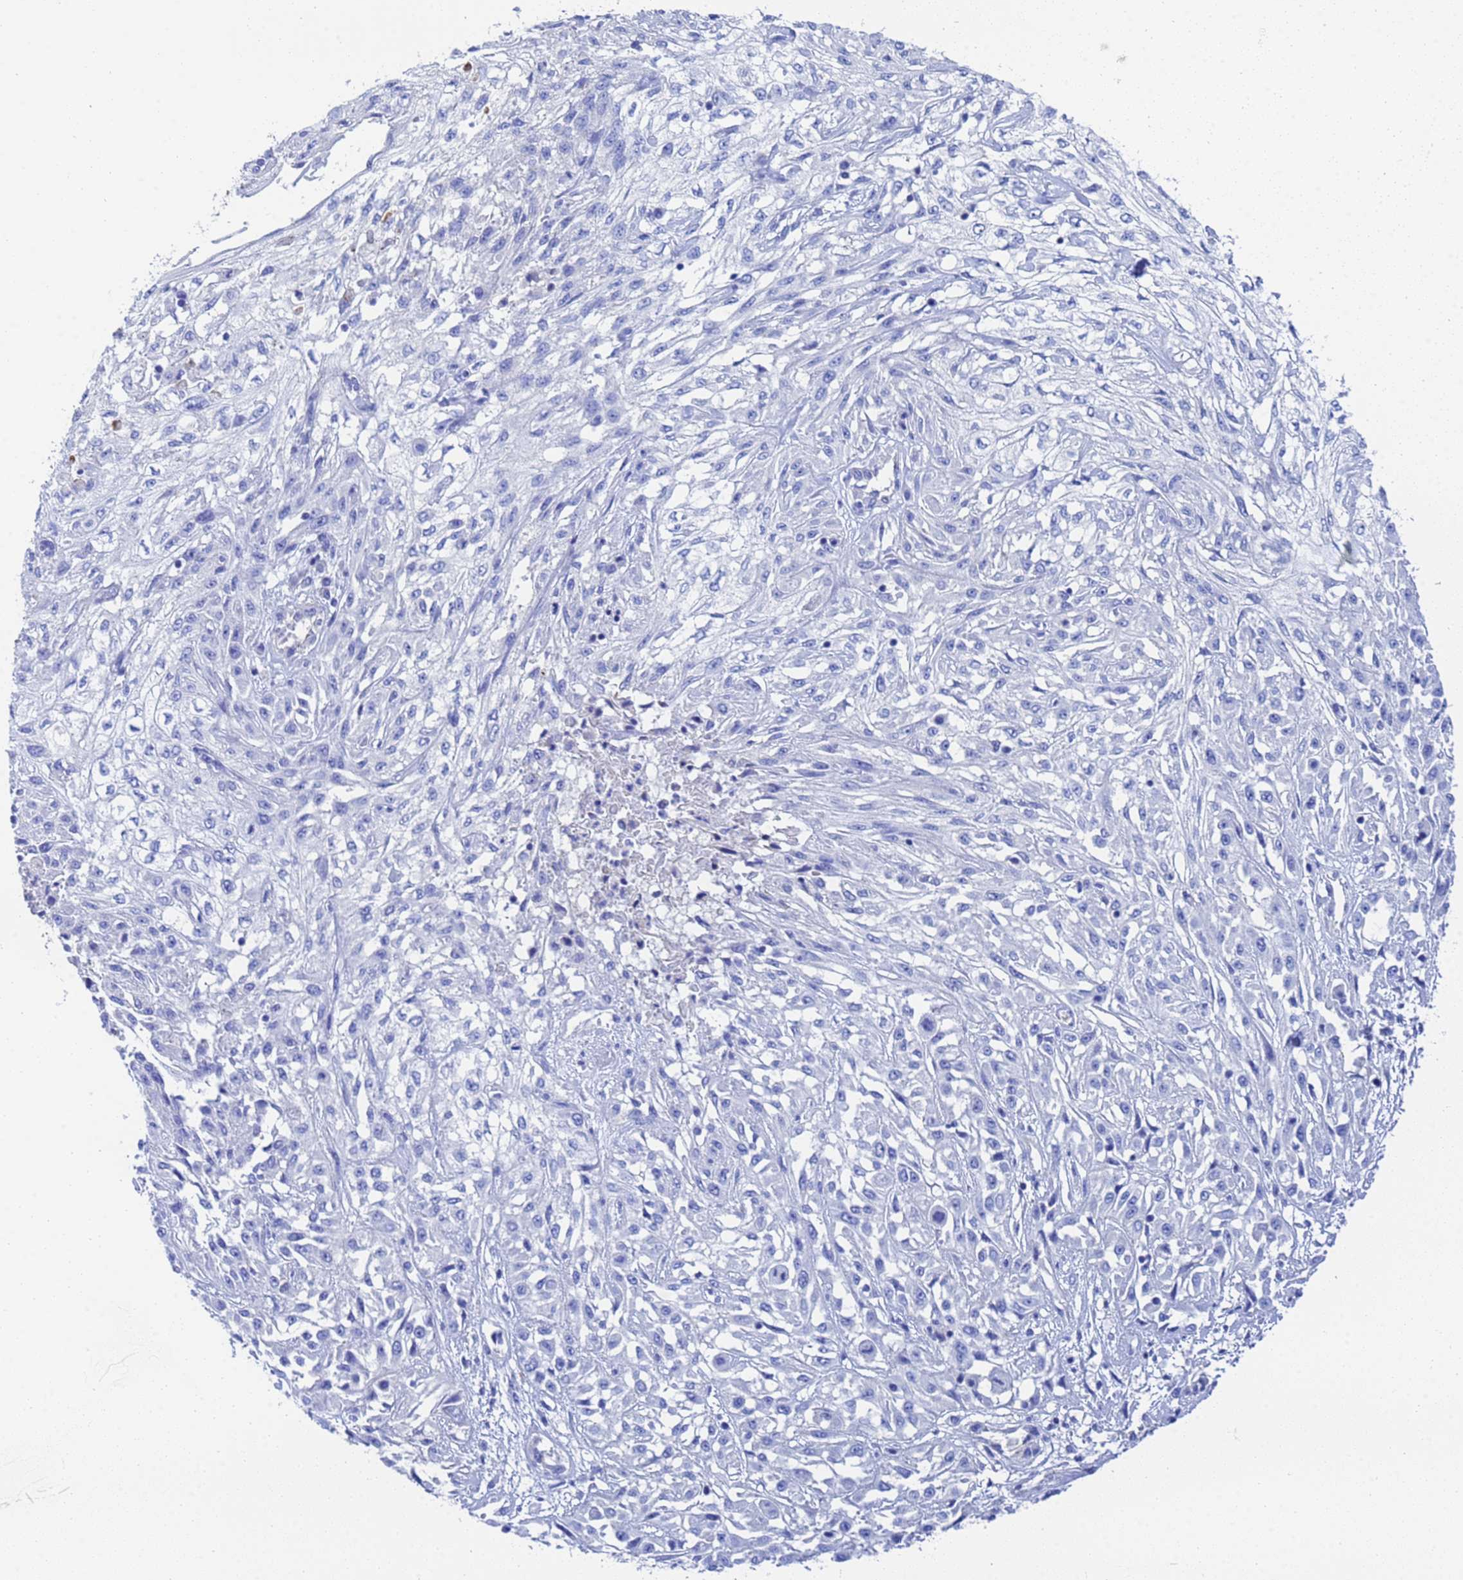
{"staining": {"intensity": "negative", "quantity": "none", "location": "none"}, "tissue": "skin cancer", "cell_type": "Tumor cells", "image_type": "cancer", "snomed": [{"axis": "morphology", "description": "Squamous cell carcinoma, NOS"}, {"axis": "morphology", "description": "Squamous cell carcinoma, metastatic, NOS"}, {"axis": "topography", "description": "Skin"}, {"axis": "topography", "description": "Lymph node"}], "caption": "Tumor cells show no significant protein staining in skin cancer. (DAB (3,3'-diaminobenzidine) immunohistochemistry with hematoxylin counter stain).", "gene": "CST4", "patient": {"sex": "male", "age": 75}}